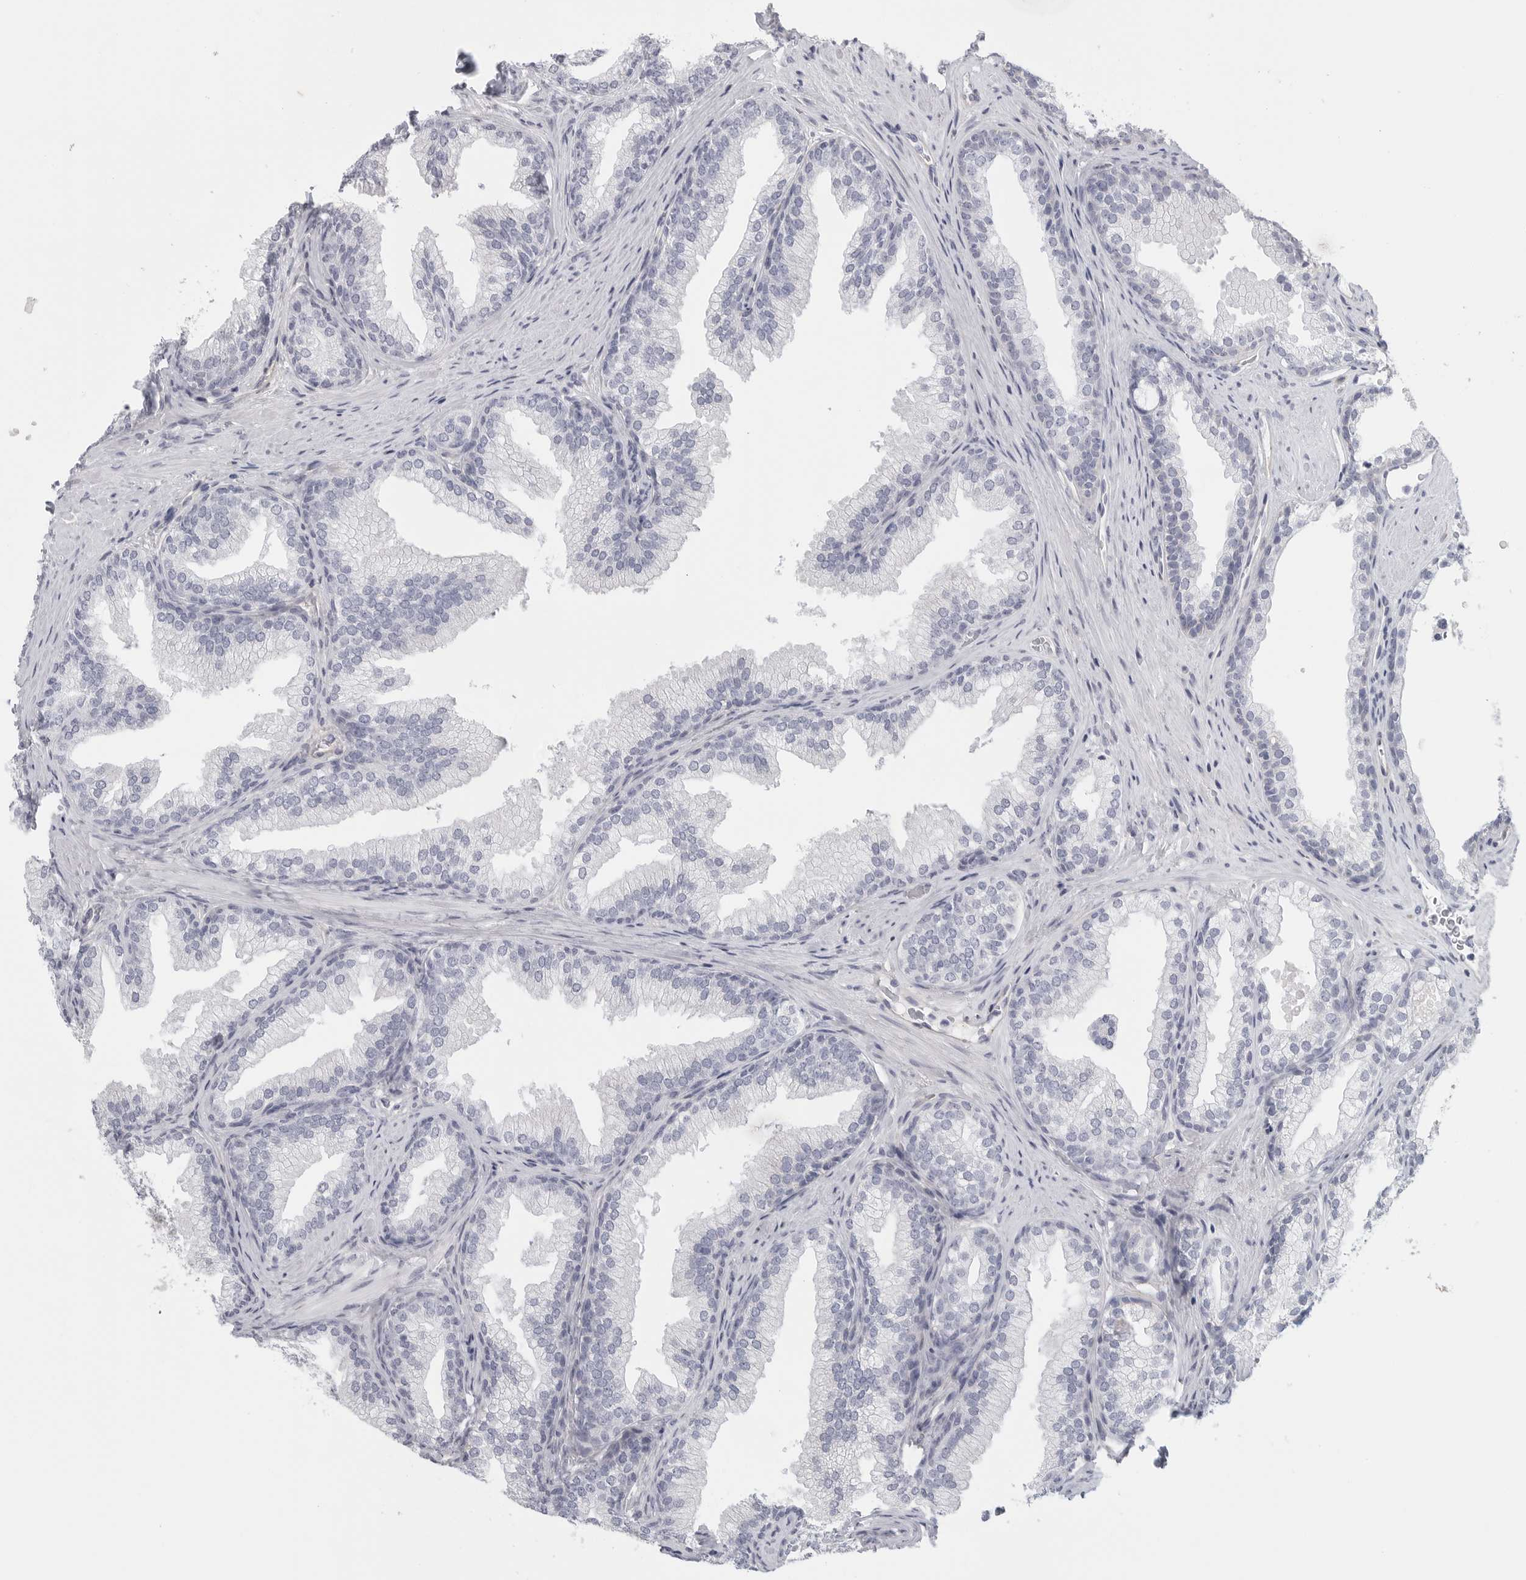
{"staining": {"intensity": "negative", "quantity": "none", "location": "none"}, "tissue": "prostate", "cell_type": "Glandular cells", "image_type": "normal", "snomed": [{"axis": "morphology", "description": "Normal tissue, NOS"}, {"axis": "topography", "description": "Prostate"}], "caption": "Protein analysis of unremarkable prostate reveals no significant expression in glandular cells.", "gene": "TNR", "patient": {"sex": "male", "age": 76}}